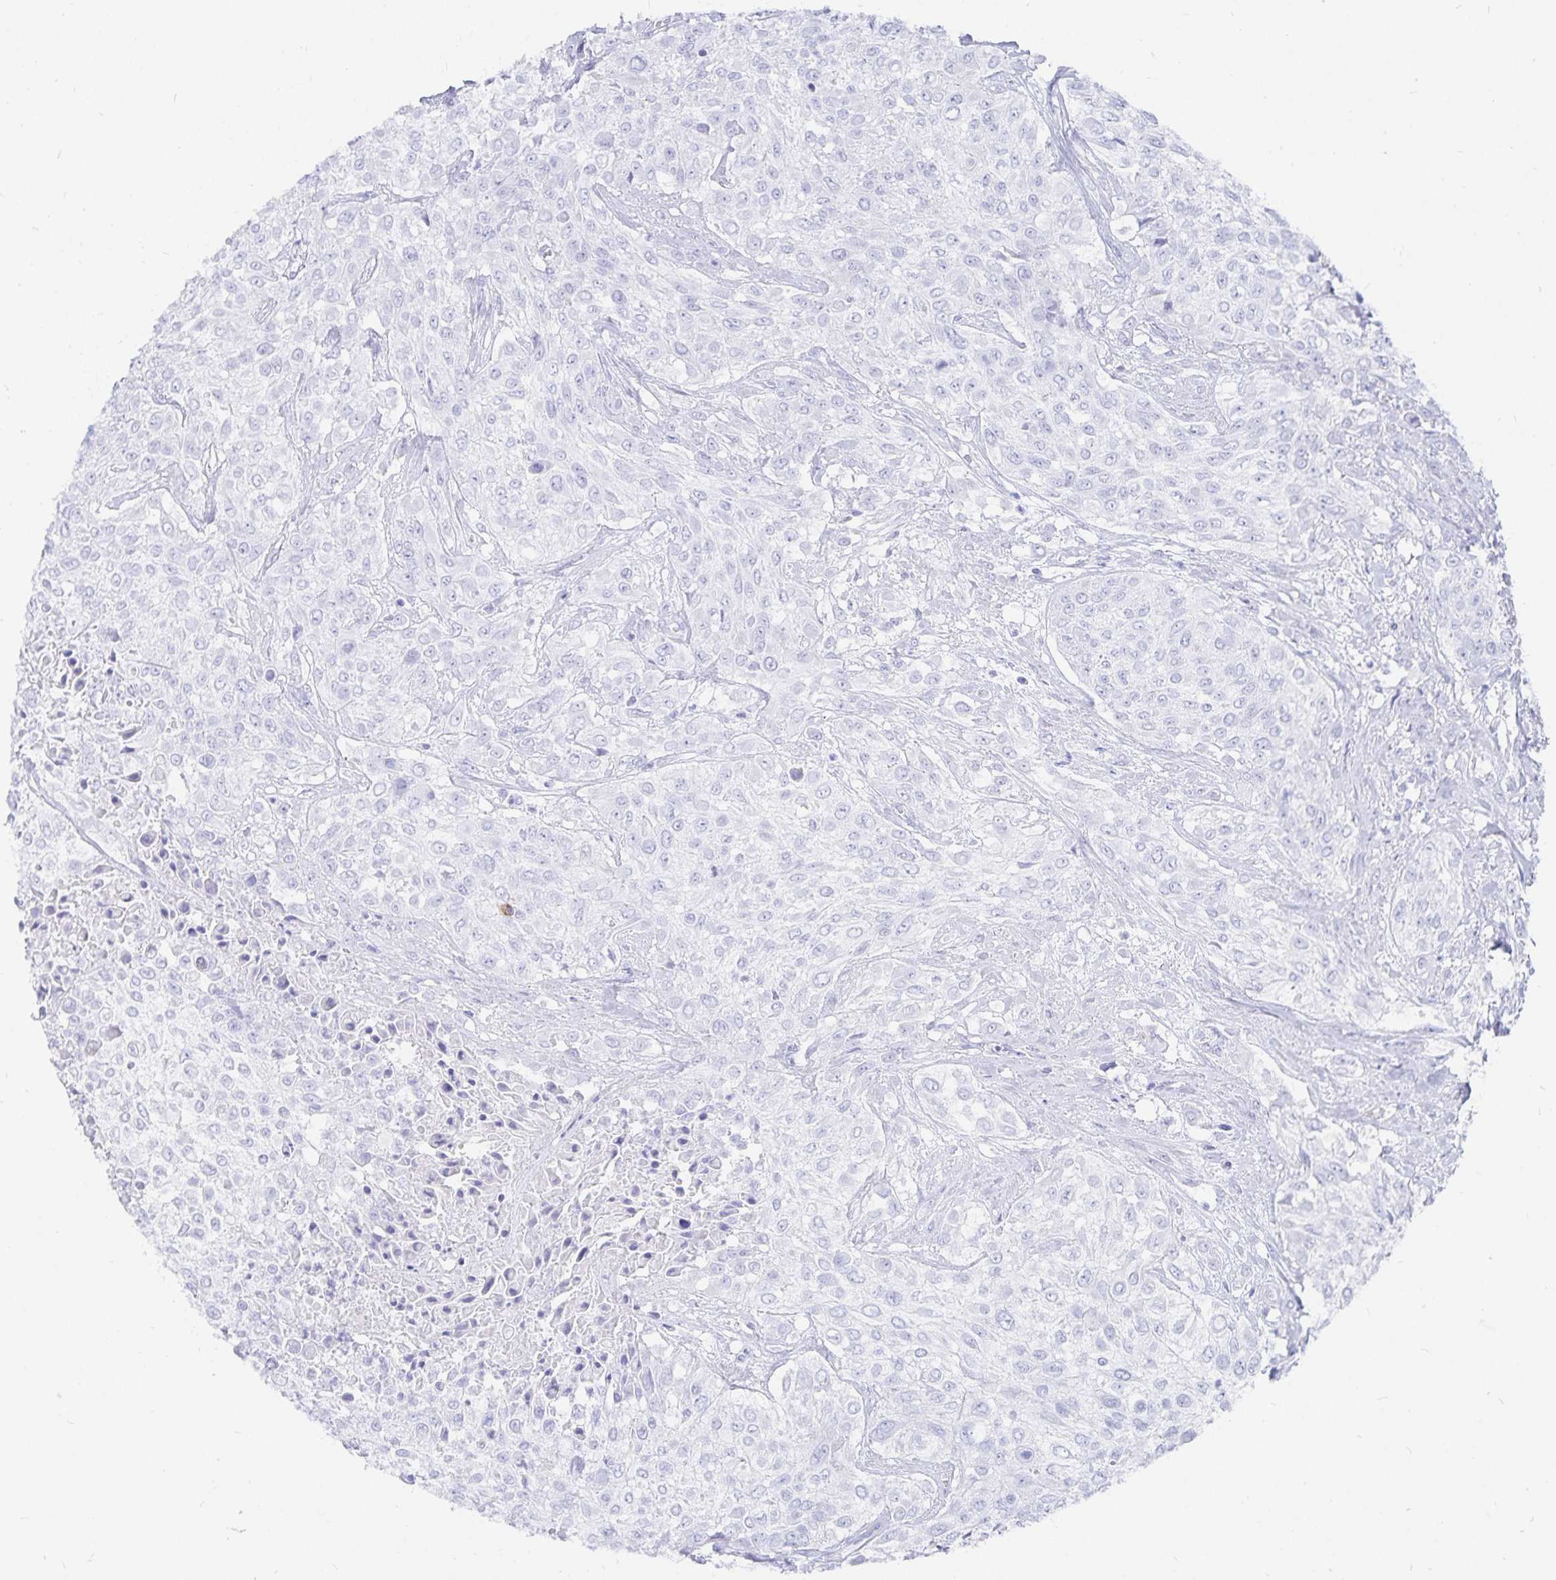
{"staining": {"intensity": "negative", "quantity": "none", "location": "none"}, "tissue": "urothelial cancer", "cell_type": "Tumor cells", "image_type": "cancer", "snomed": [{"axis": "morphology", "description": "Urothelial carcinoma, High grade"}, {"axis": "topography", "description": "Urinary bladder"}], "caption": "A histopathology image of human high-grade urothelial carcinoma is negative for staining in tumor cells.", "gene": "INSL5", "patient": {"sex": "male", "age": 57}}